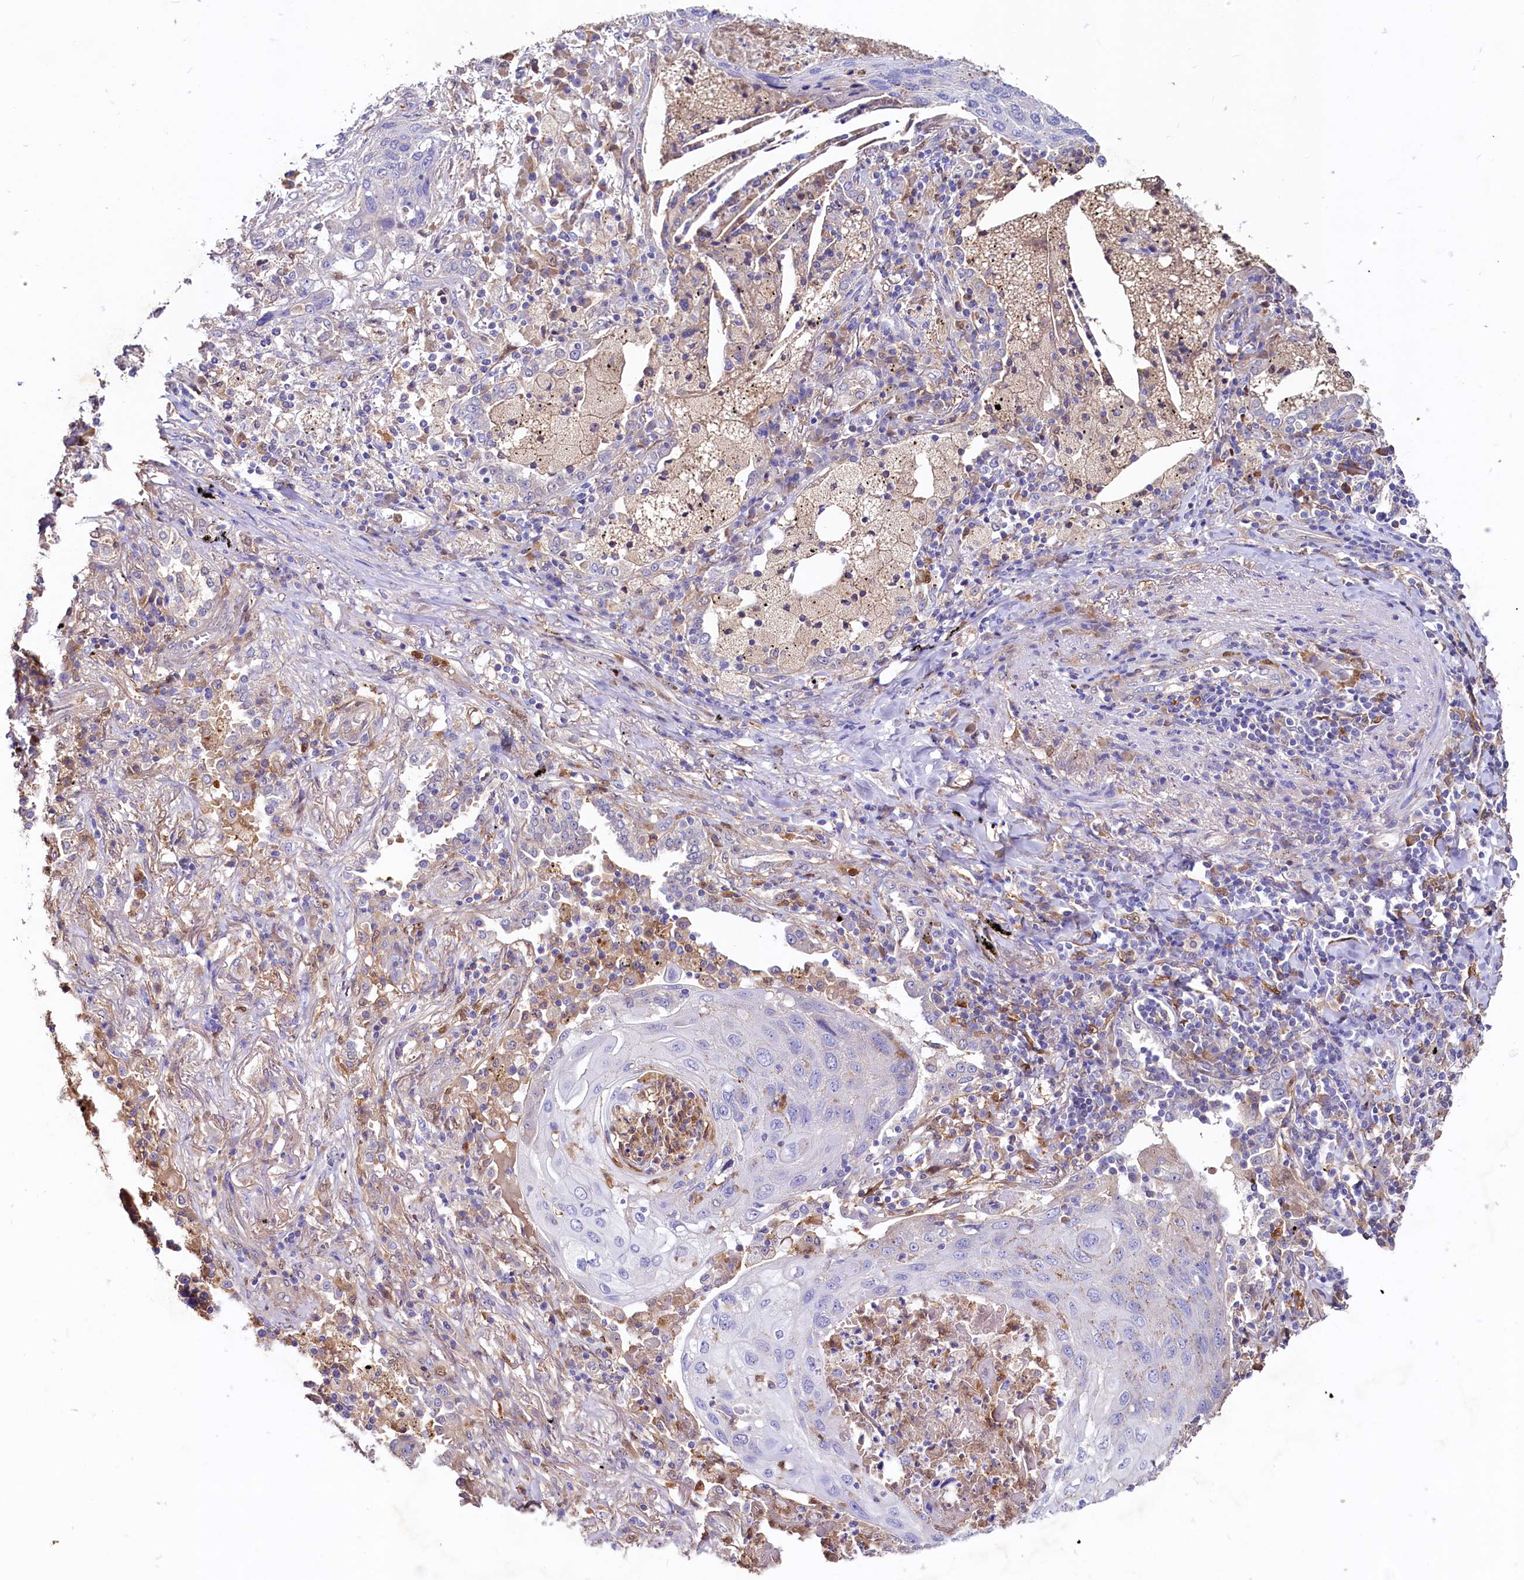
{"staining": {"intensity": "weak", "quantity": "<25%", "location": "cytoplasmic/membranous"}, "tissue": "lung cancer", "cell_type": "Tumor cells", "image_type": "cancer", "snomed": [{"axis": "morphology", "description": "Squamous cell carcinoma, NOS"}, {"axis": "topography", "description": "Lung"}], "caption": "IHC histopathology image of lung cancer stained for a protein (brown), which shows no positivity in tumor cells.", "gene": "IL17RD", "patient": {"sex": "female", "age": 63}}